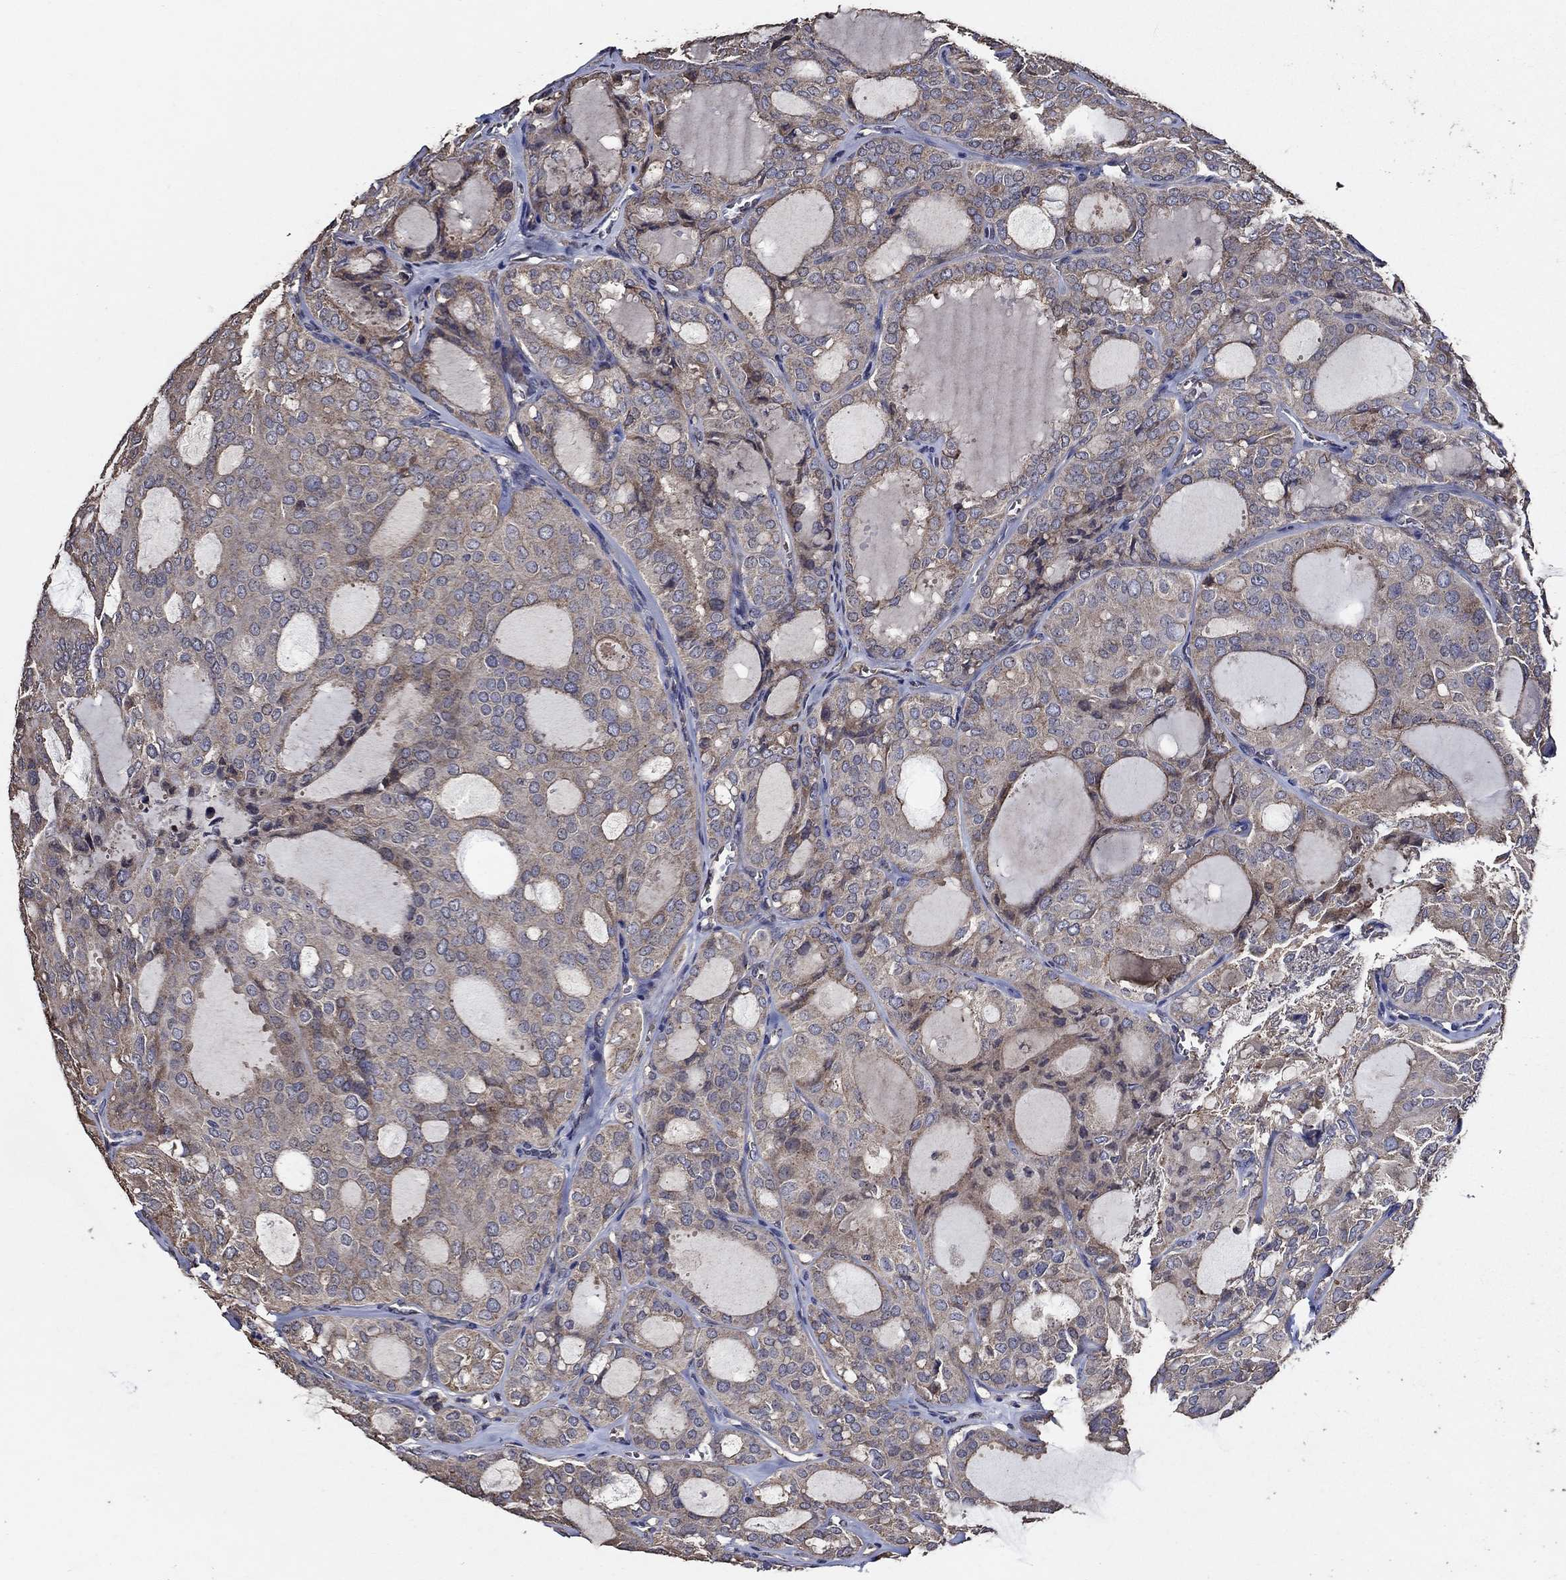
{"staining": {"intensity": "weak", "quantity": "25%-75%", "location": "cytoplasmic/membranous"}, "tissue": "thyroid cancer", "cell_type": "Tumor cells", "image_type": "cancer", "snomed": [{"axis": "morphology", "description": "Follicular adenoma carcinoma, NOS"}, {"axis": "topography", "description": "Thyroid gland"}], "caption": "A brown stain shows weak cytoplasmic/membranous expression of a protein in human thyroid follicular adenoma carcinoma tumor cells.", "gene": "HAP1", "patient": {"sex": "male", "age": 75}}